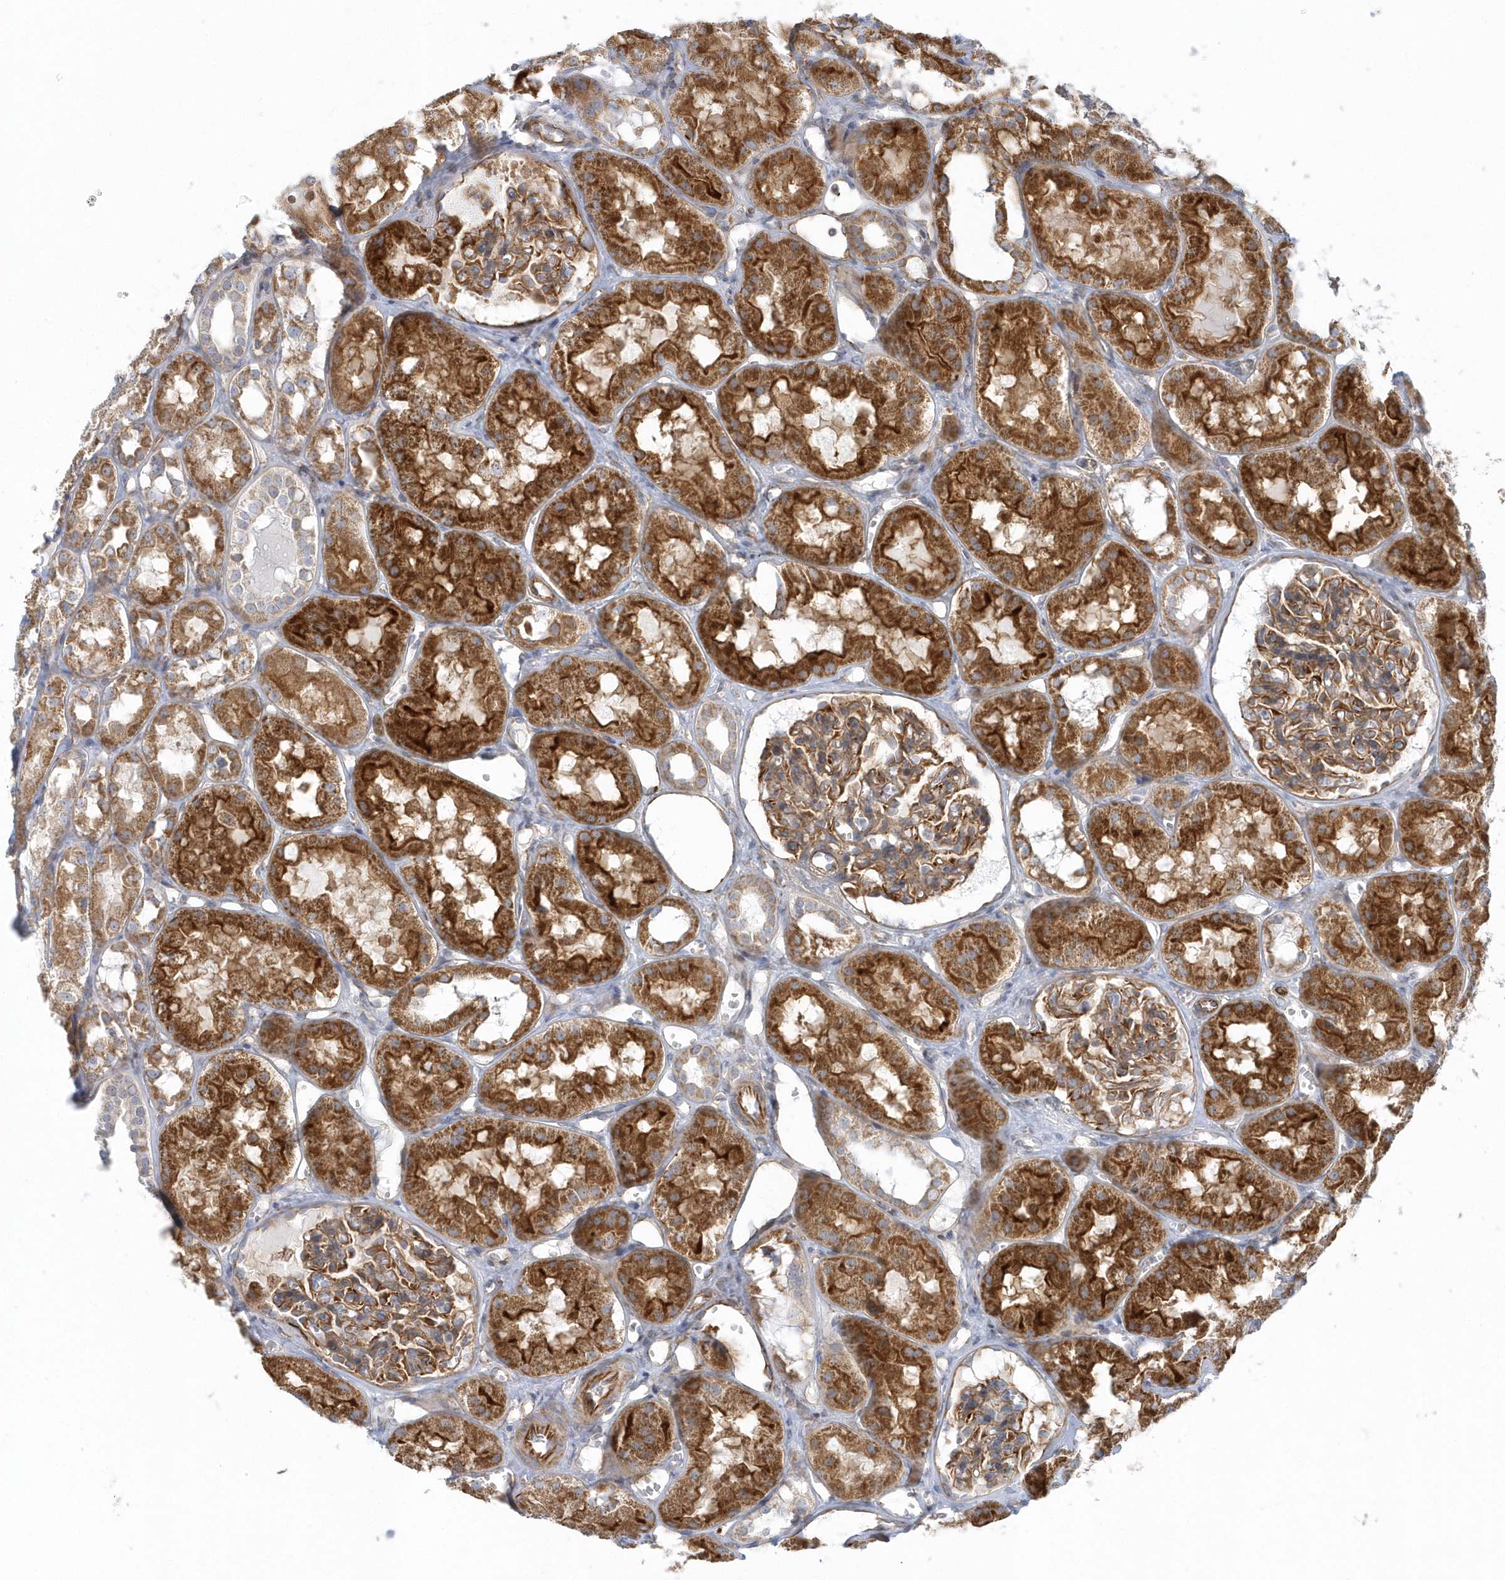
{"staining": {"intensity": "moderate", "quantity": ">75%", "location": "cytoplasmic/membranous"}, "tissue": "kidney", "cell_type": "Cells in glomeruli", "image_type": "normal", "snomed": [{"axis": "morphology", "description": "Normal tissue, NOS"}, {"axis": "topography", "description": "Kidney"}], "caption": "Kidney stained with immunohistochemistry (IHC) reveals moderate cytoplasmic/membranous staining in approximately >75% of cells in glomeruli.", "gene": "GPR152", "patient": {"sex": "male", "age": 16}}